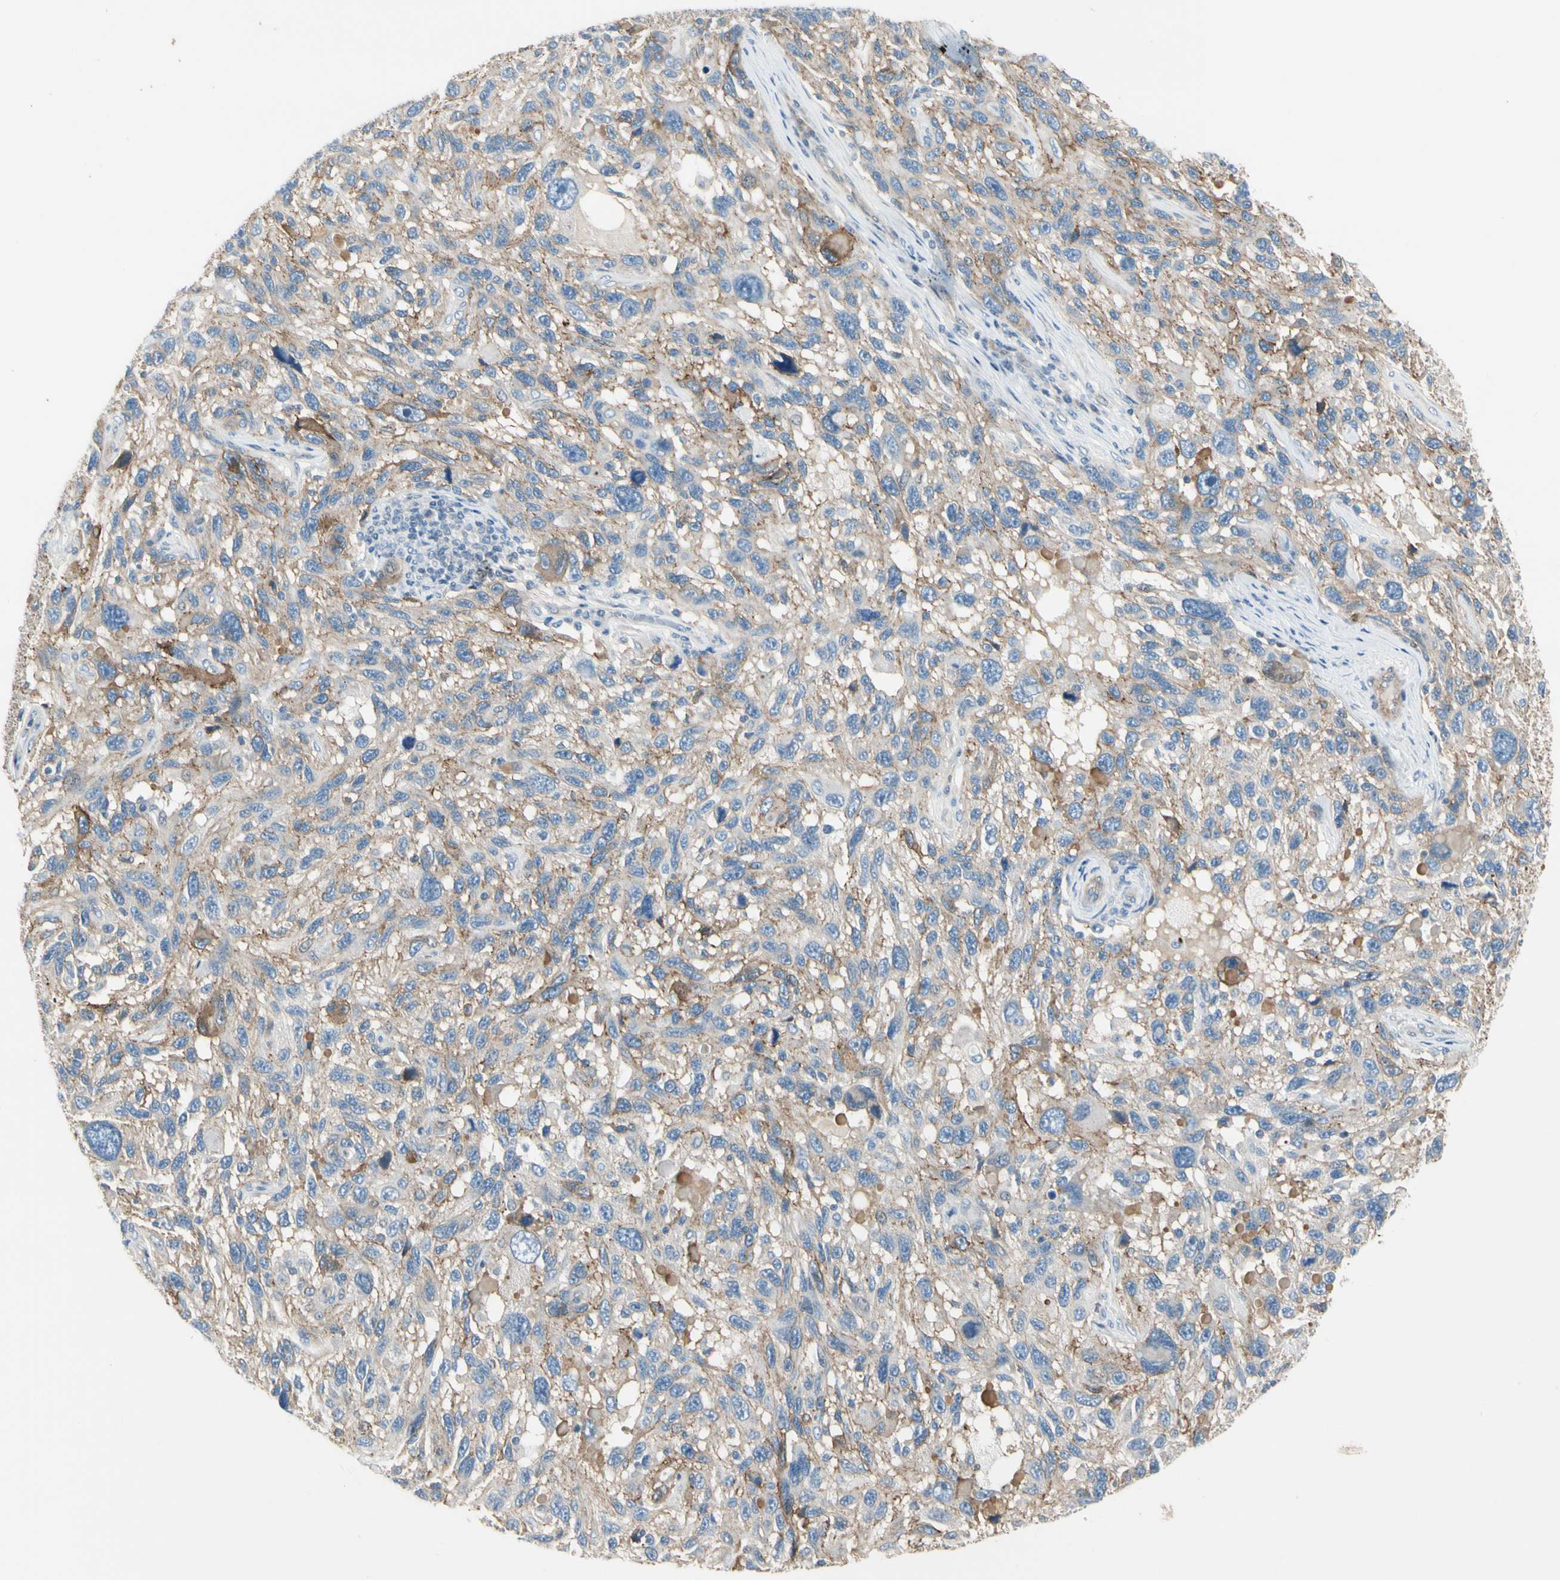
{"staining": {"intensity": "weak", "quantity": ">75%", "location": "cytoplasmic/membranous"}, "tissue": "melanoma", "cell_type": "Tumor cells", "image_type": "cancer", "snomed": [{"axis": "morphology", "description": "Malignant melanoma, NOS"}, {"axis": "topography", "description": "Skin"}], "caption": "Human melanoma stained with a protein marker shows weak staining in tumor cells.", "gene": "ITGA3", "patient": {"sex": "male", "age": 53}}